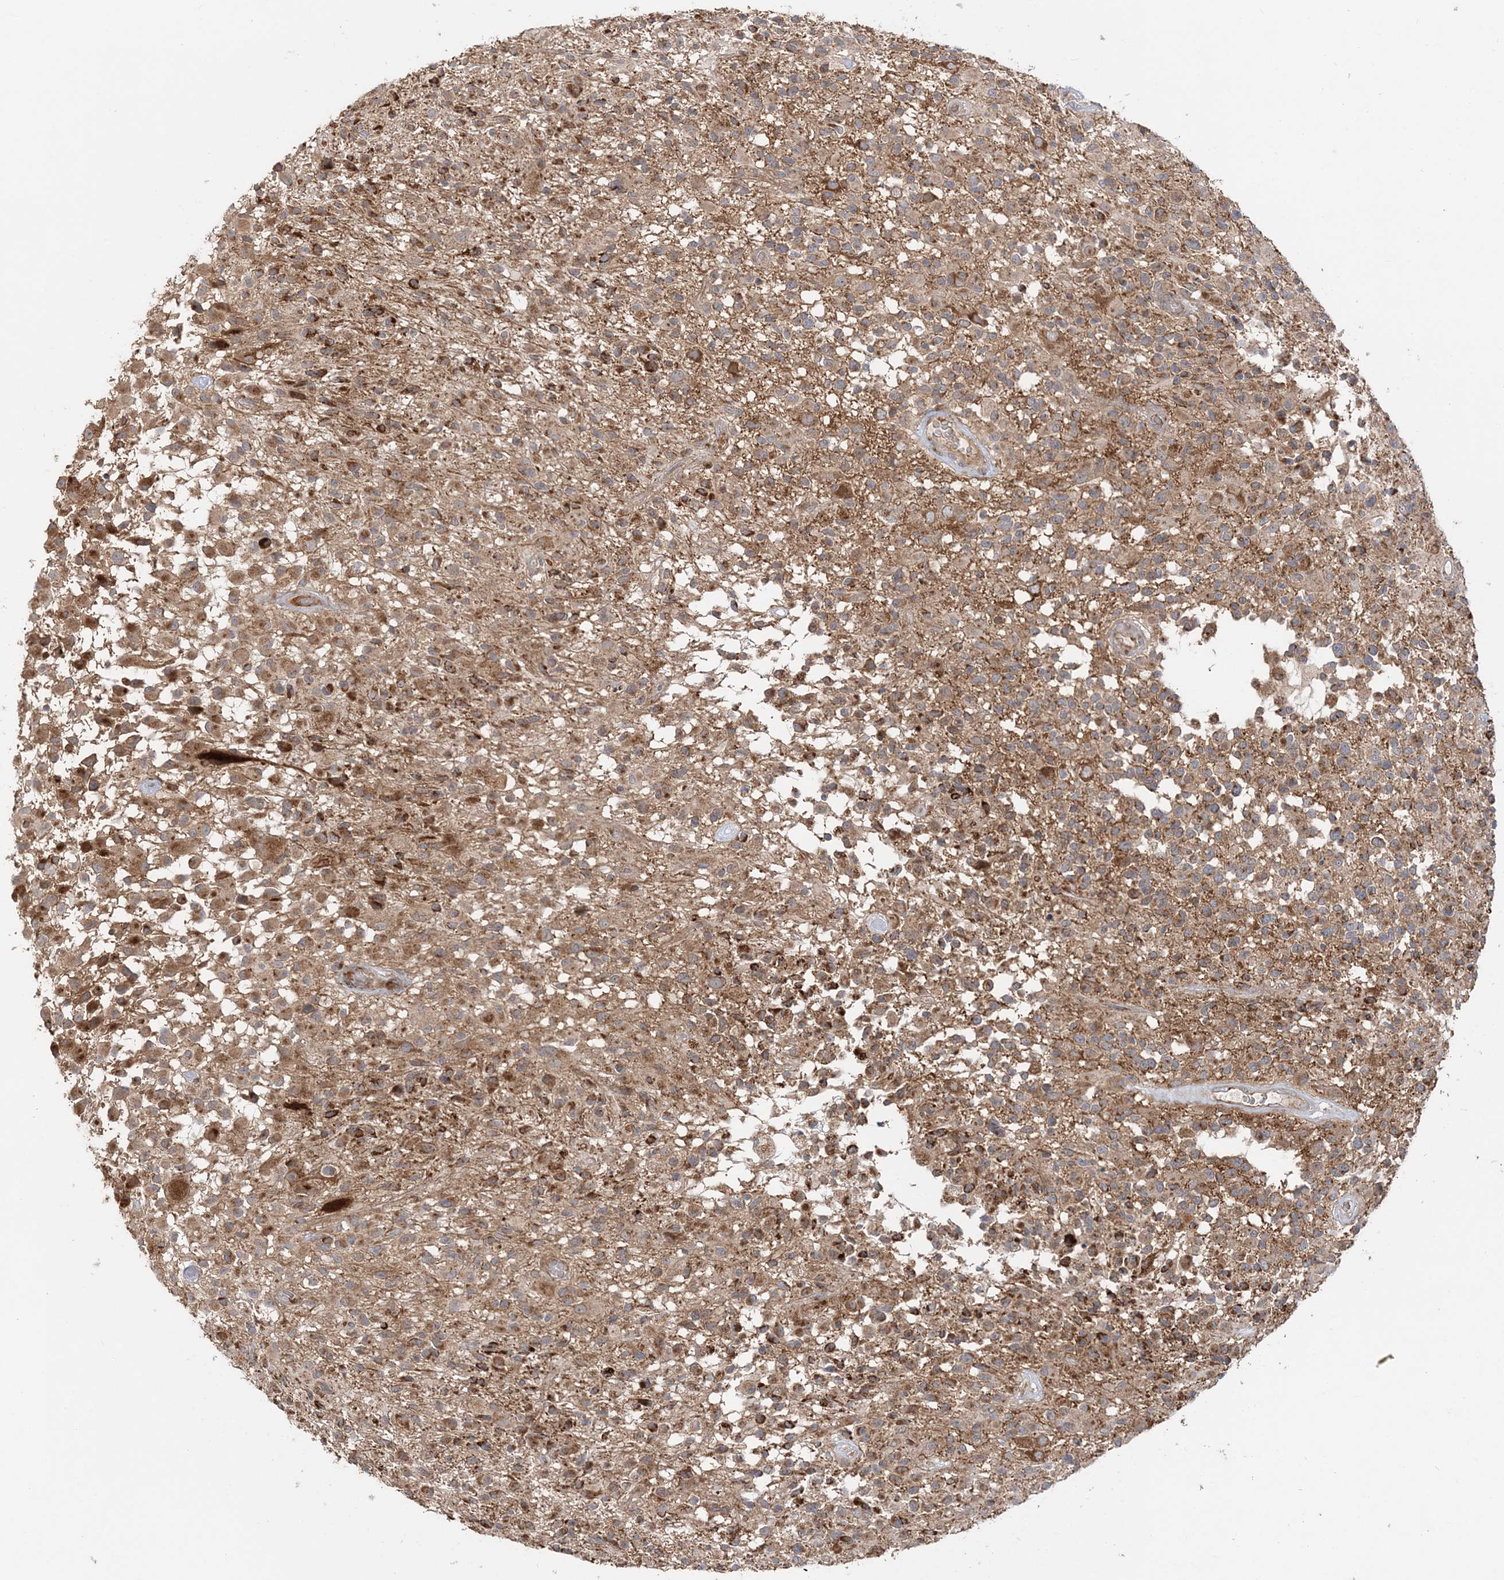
{"staining": {"intensity": "moderate", "quantity": ">75%", "location": "cytoplasmic/membranous"}, "tissue": "glioma", "cell_type": "Tumor cells", "image_type": "cancer", "snomed": [{"axis": "morphology", "description": "Glioma, malignant, High grade"}, {"axis": "morphology", "description": "Glioblastoma, NOS"}, {"axis": "topography", "description": "Brain"}], "caption": "Protein staining of glioblastoma tissue shows moderate cytoplasmic/membranous staining in about >75% of tumor cells.", "gene": "ABCC3", "patient": {"sex": "male", "age": 60}}